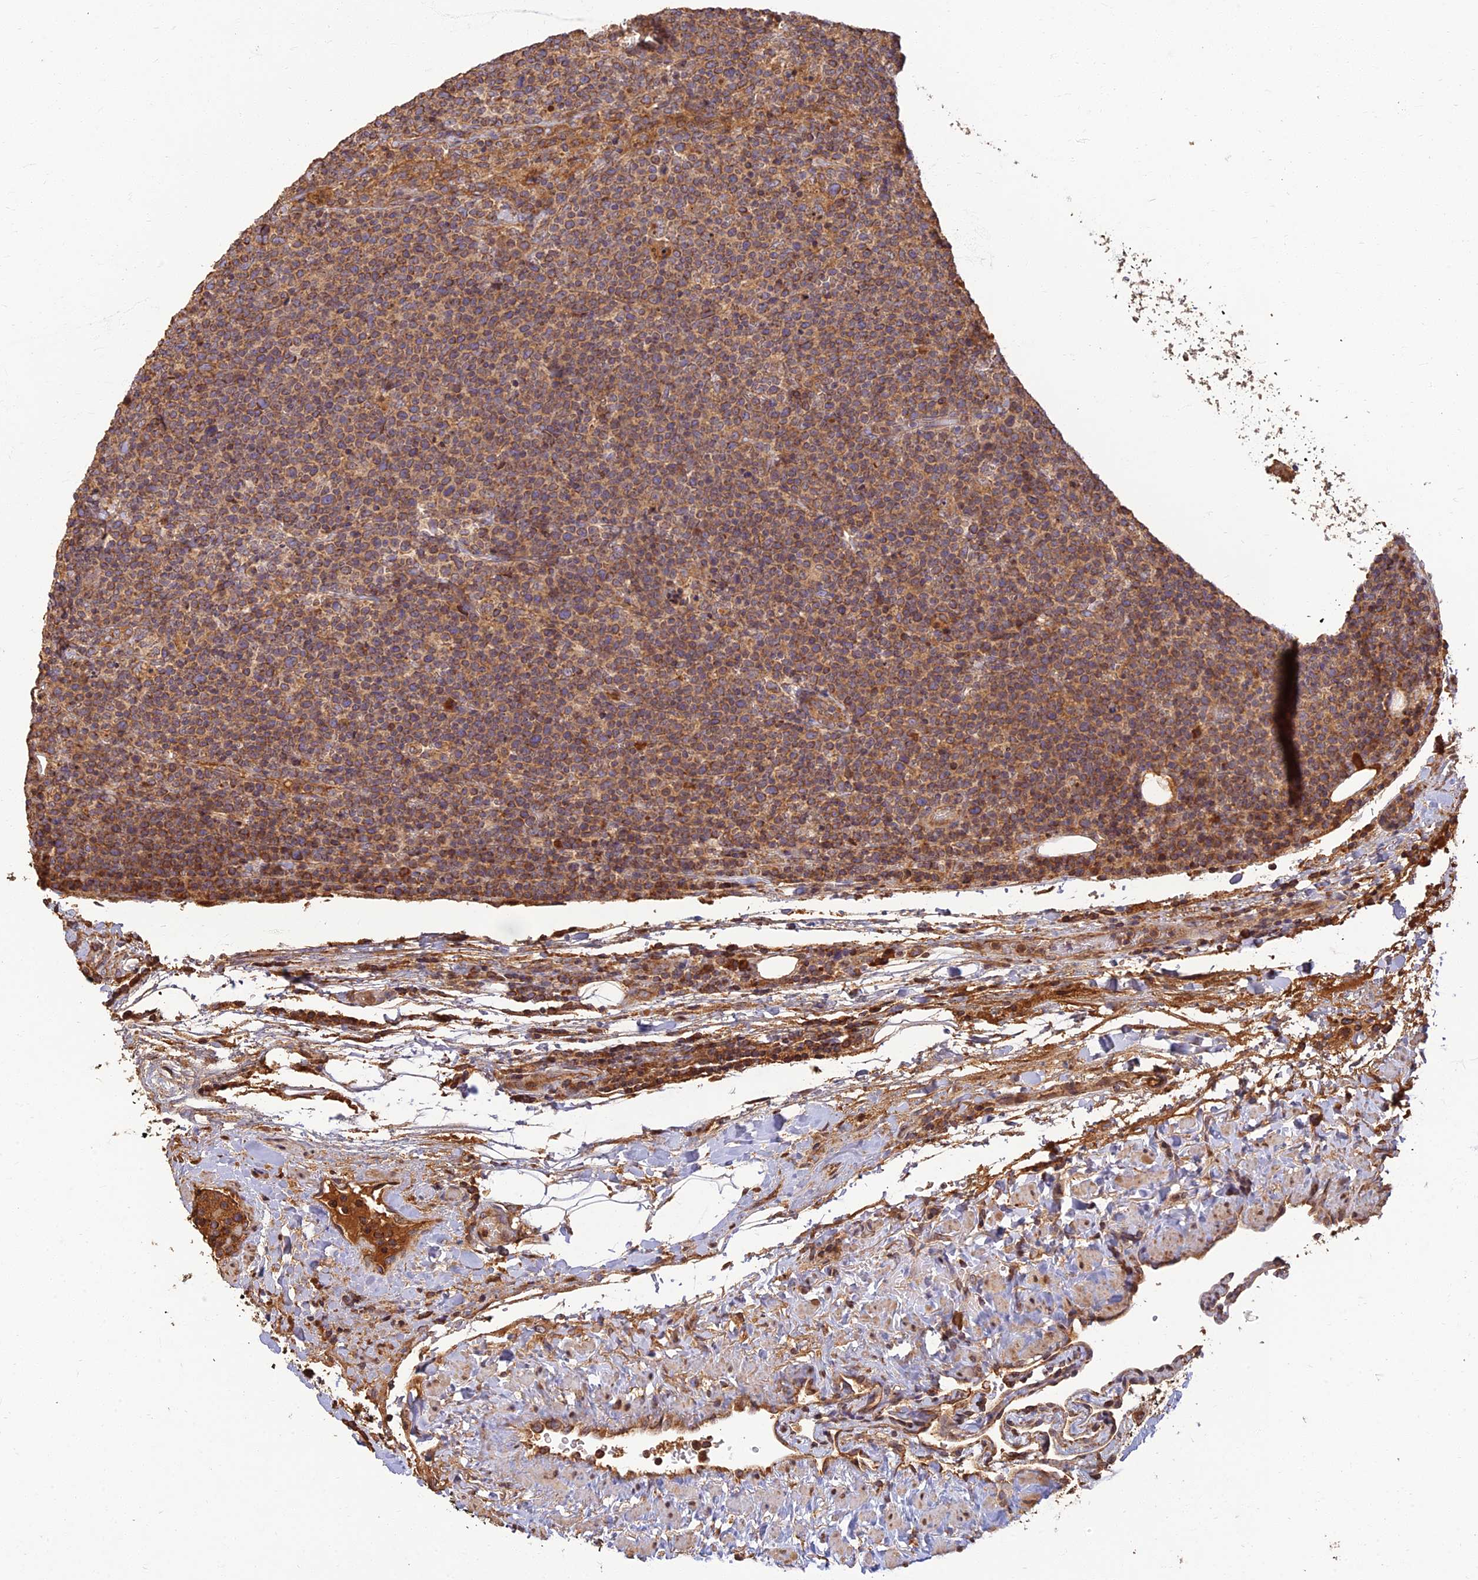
{"staining": {"intensity": "moderate", "quantity": ">75%", "location": "cytoplasmic/membranous"}, "tissue": "lymphoma", "cell_type": "Tumor cells", "image_type": "cancer", "snomed": [{"axis": "morphology", "description": "Malignant lymphoma, non-Hodgkin's type, High grade"}, {"axis": "topography", "description": "Lymph node"}], "caption": "Brown immunohistochemical staining in human malignant lymphoma, non-Hodgkin's type (high-grade) displays moderate cytoplasmic/membranous positivity in about >75% of tumor cells.", "gene": "CORO1C", "patient": {"sex": "male", "age": 61}}